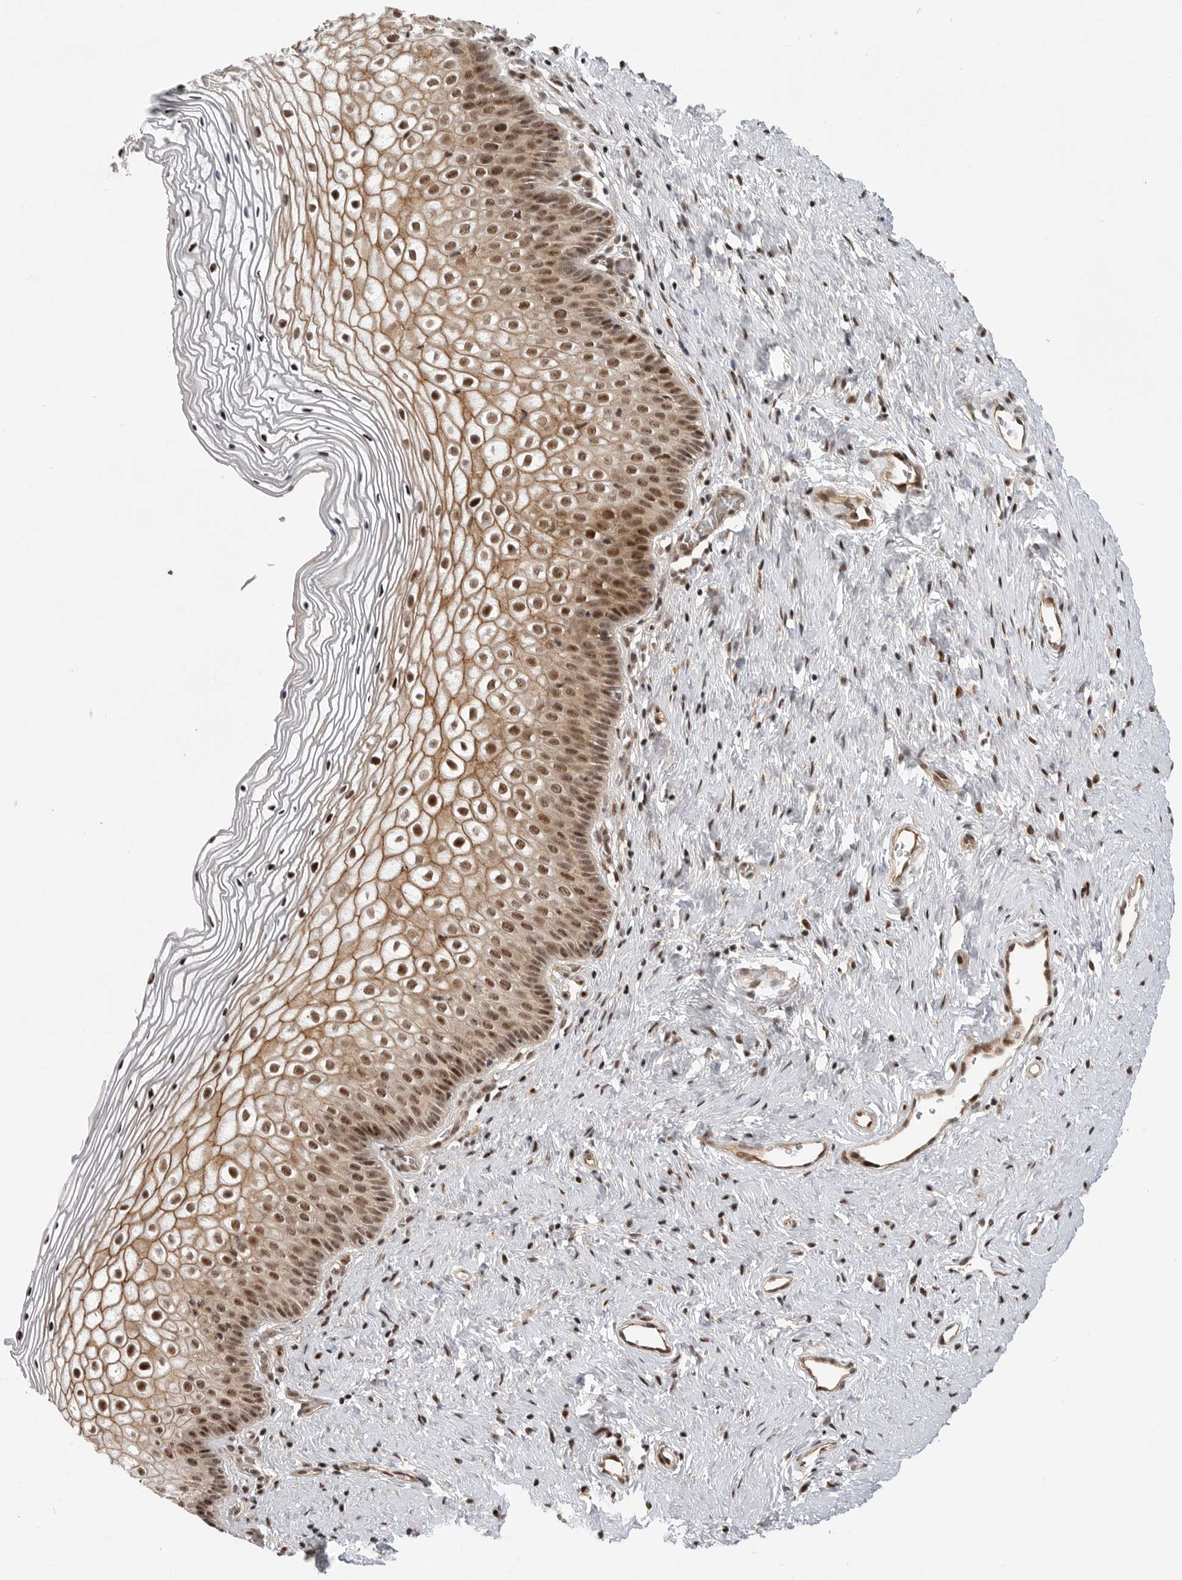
{"staining": {"intensity": "strong", "quantity": ">75%", "location": "cytoplasmic/membranous,nuclear"}, "tissue": "cervix", "cell_type": "Squamous epithelial cells", "image_type": "normal", "snomed": [{"axis": "morphology", "description": "Normal tissue, NOS"}, {"axis": "topography", "description": "Cervix"}], "caption": "The photomicrograph exhibits immunohistochemical staining of benign cervix. There is strong cytoplasmic/membranous,nuclear positivity is identified in approximately >75% of squamous epithelial cells. (Stains: DAB in brown, nuclei in blue, Microscopy: brightfield microscopy at high magnification).", "gene": "GPATCH2", "patient": {"sex": "female", "age": 27}}